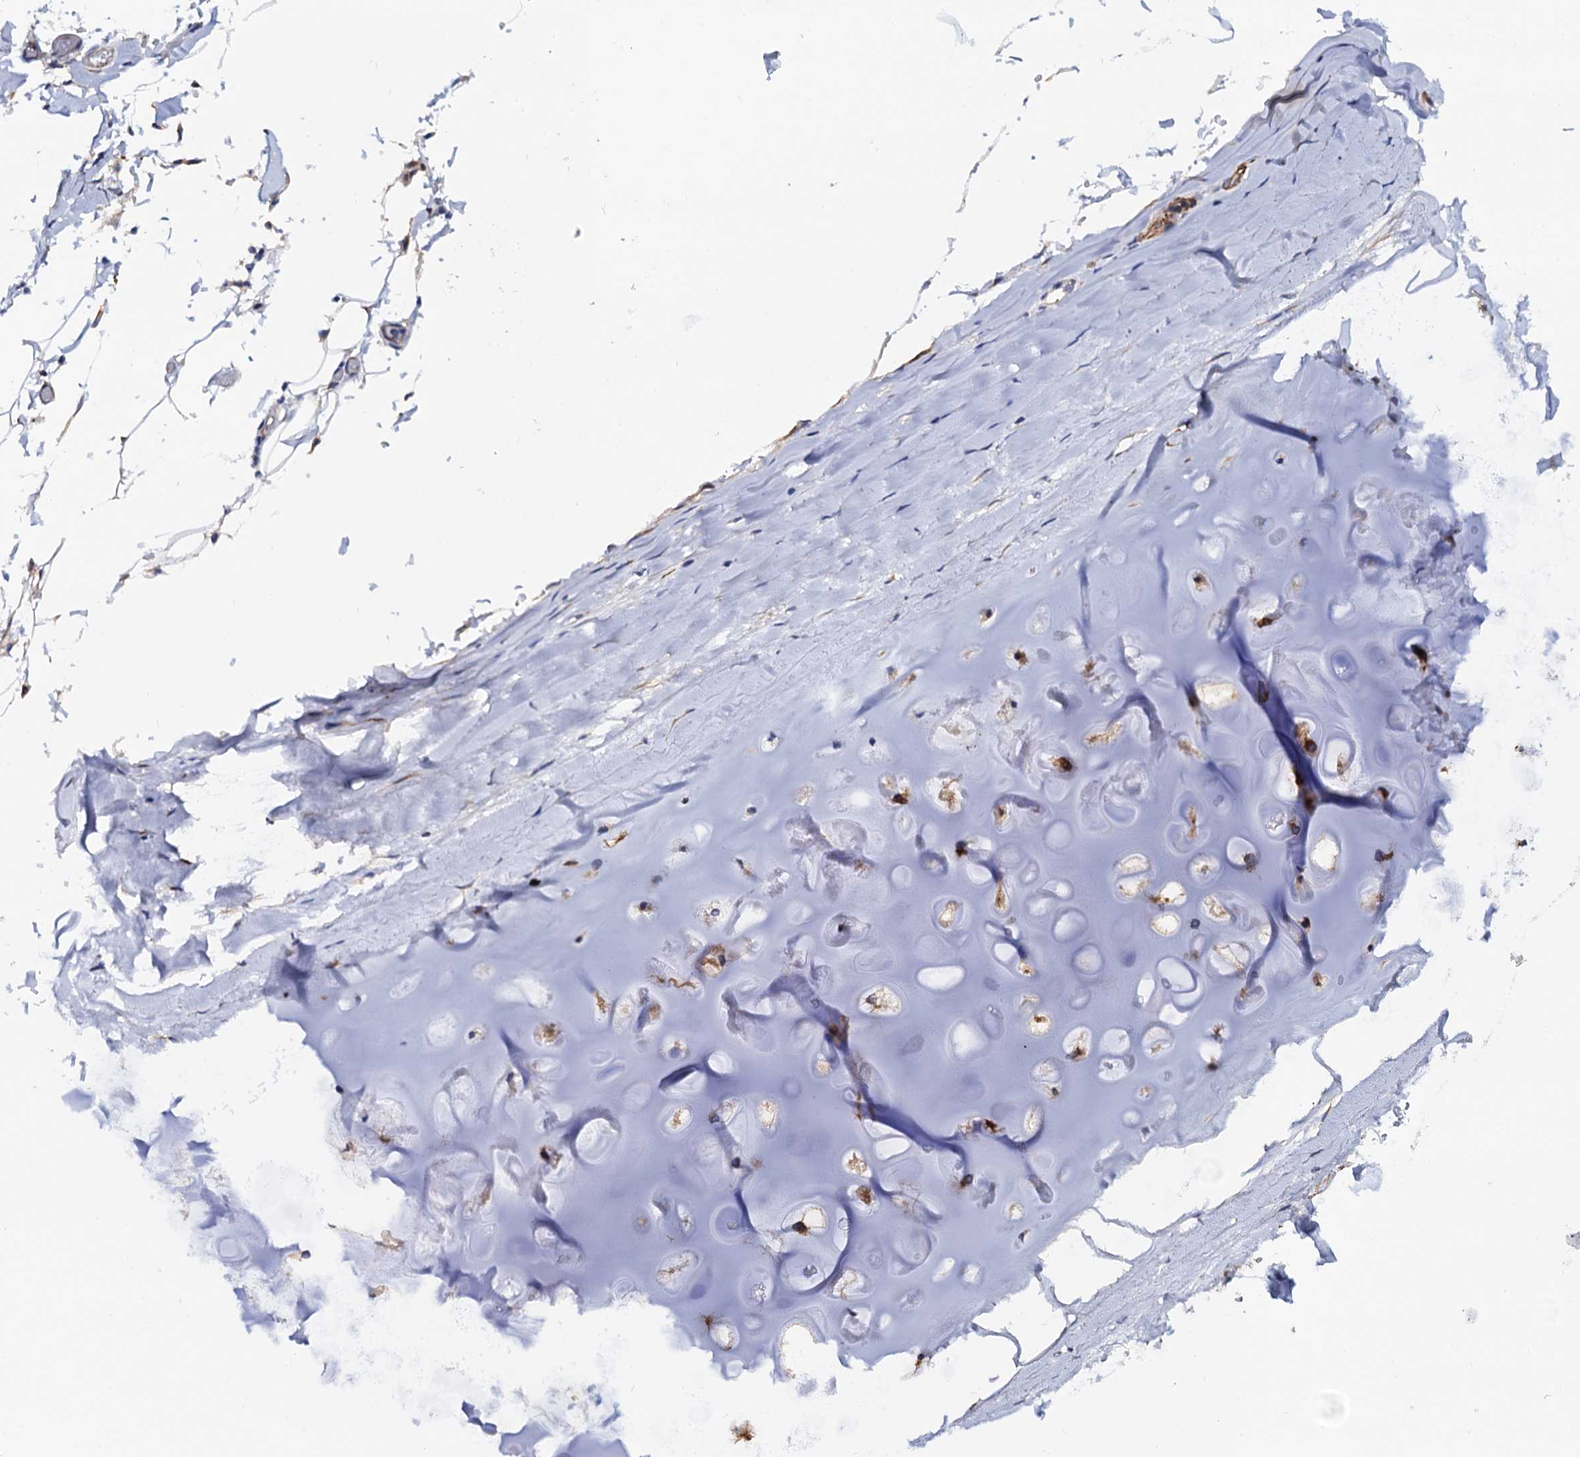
{"staining": {"intensity": "negative", "quantity": "none", "location": "none"}, "tissue": "adipose tissue", "cell_type": "Adipocytes", "image_type": "normal", "snomed": [{"axis": "morphology", "description": "Normal tissue, NOS"}, {"axis": "topography", "description": "Bronchus"}], "caption": "Immunohistochemistry (IHC) histopathology image of benign adipose tissue: human adipose tissue stained with DAB displays no significant protein positivity in adipocytes. Nuclei are stained in blue.", "gene": "ZDHHC18", "patient": {"sex": "male", "age": 66}}